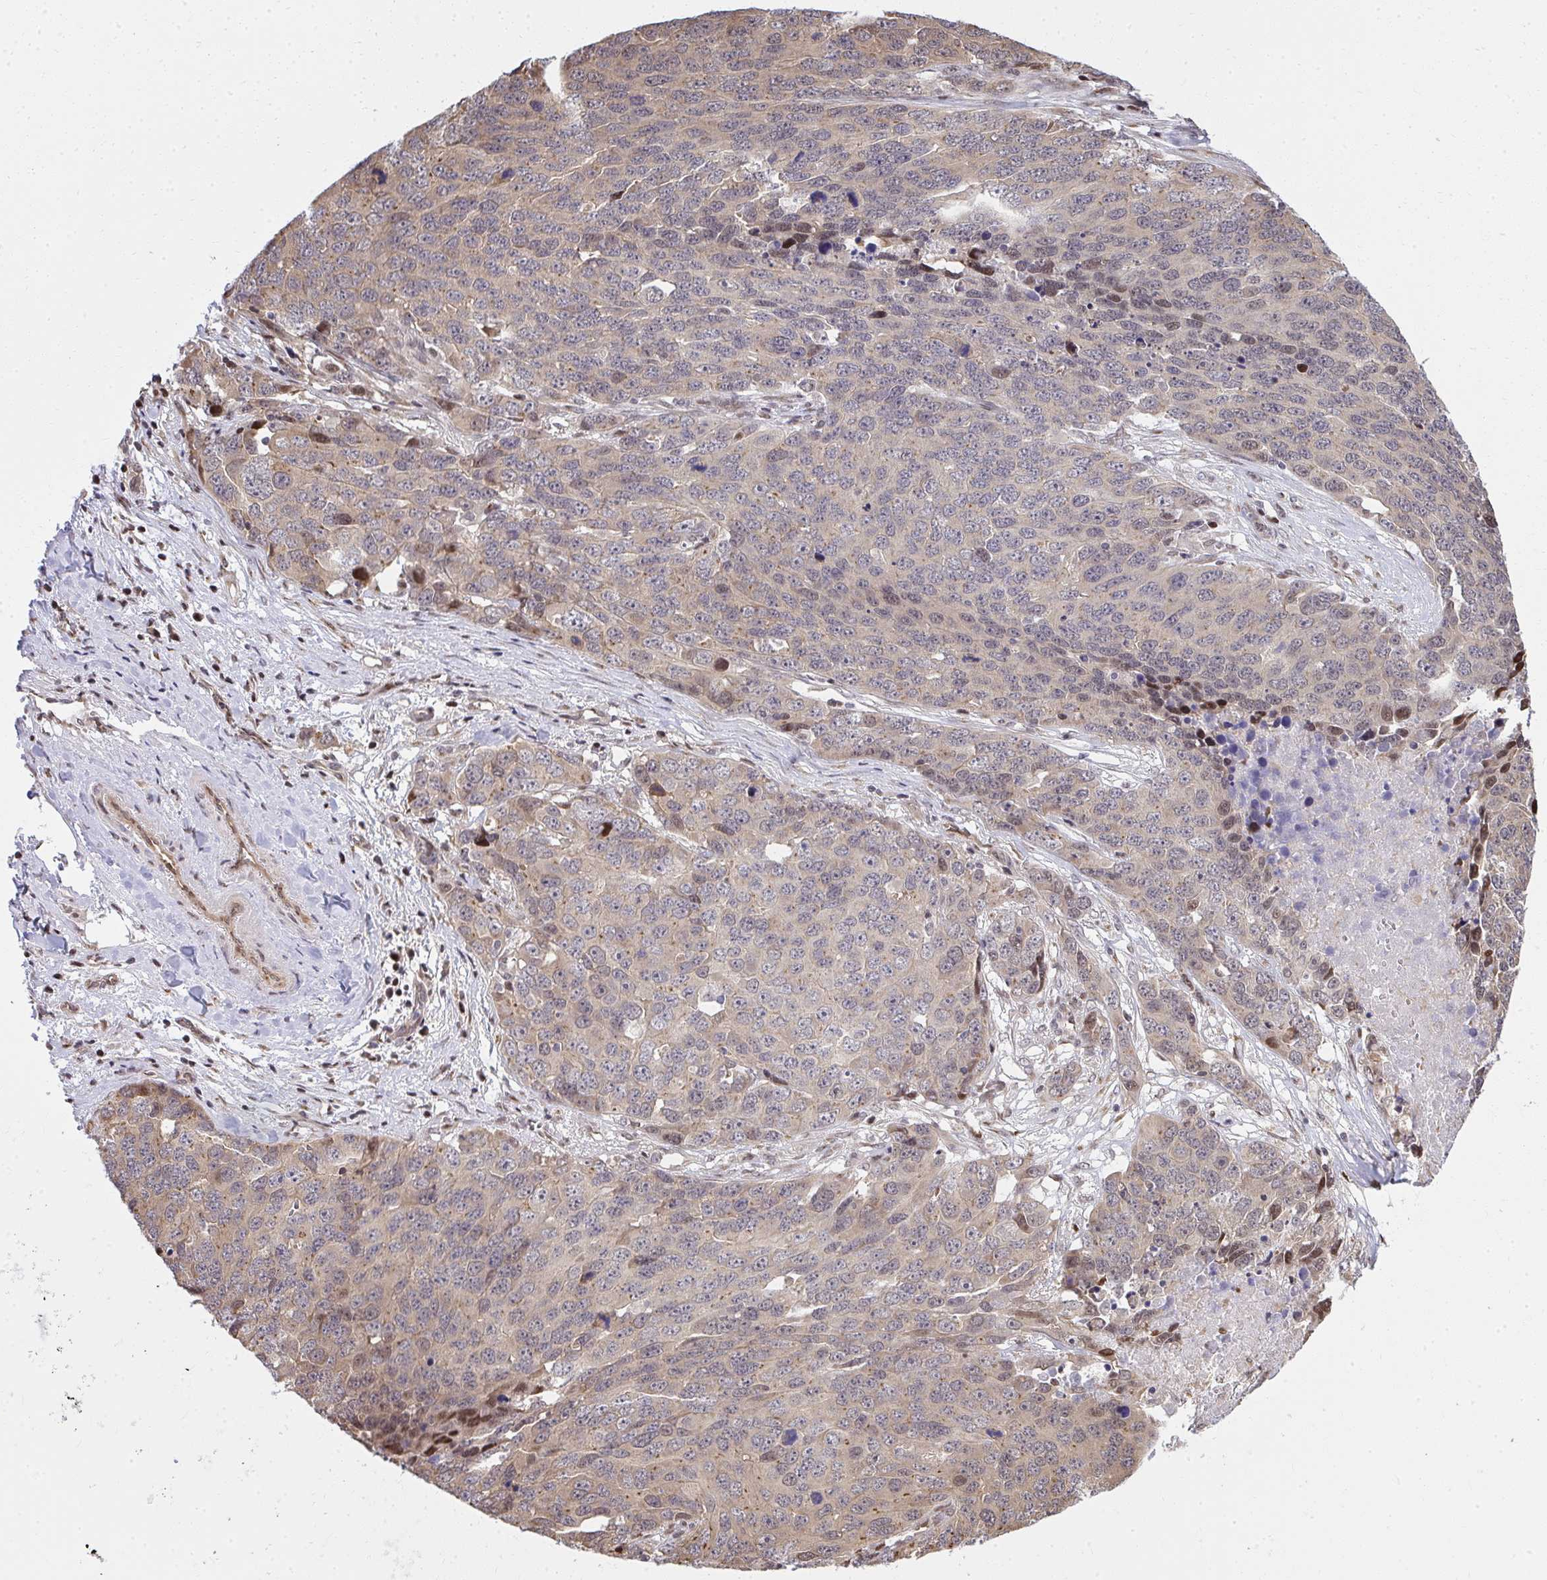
{"staining": {"intensity": "moderate", "quantity": "<25%", "location": "nuclear"}, "tissue": "ovarian cancer", "cell_type": "Tumor cells", "image_type": "cancer", "snomed": [{"axis": "morphology", "description": "Cystadenocarcinoma, serous, NOS"}, {"axis": "topography", "description": "Ovary"}], "caption": "Tumor cells reveal low levels of moderate nuclear positivity in approximately <25% of cells in human ovarian cancer (serous cystadenocarcinoma).", "gene": "PIGY", "patient": {"sex": "female", "age": 76}}